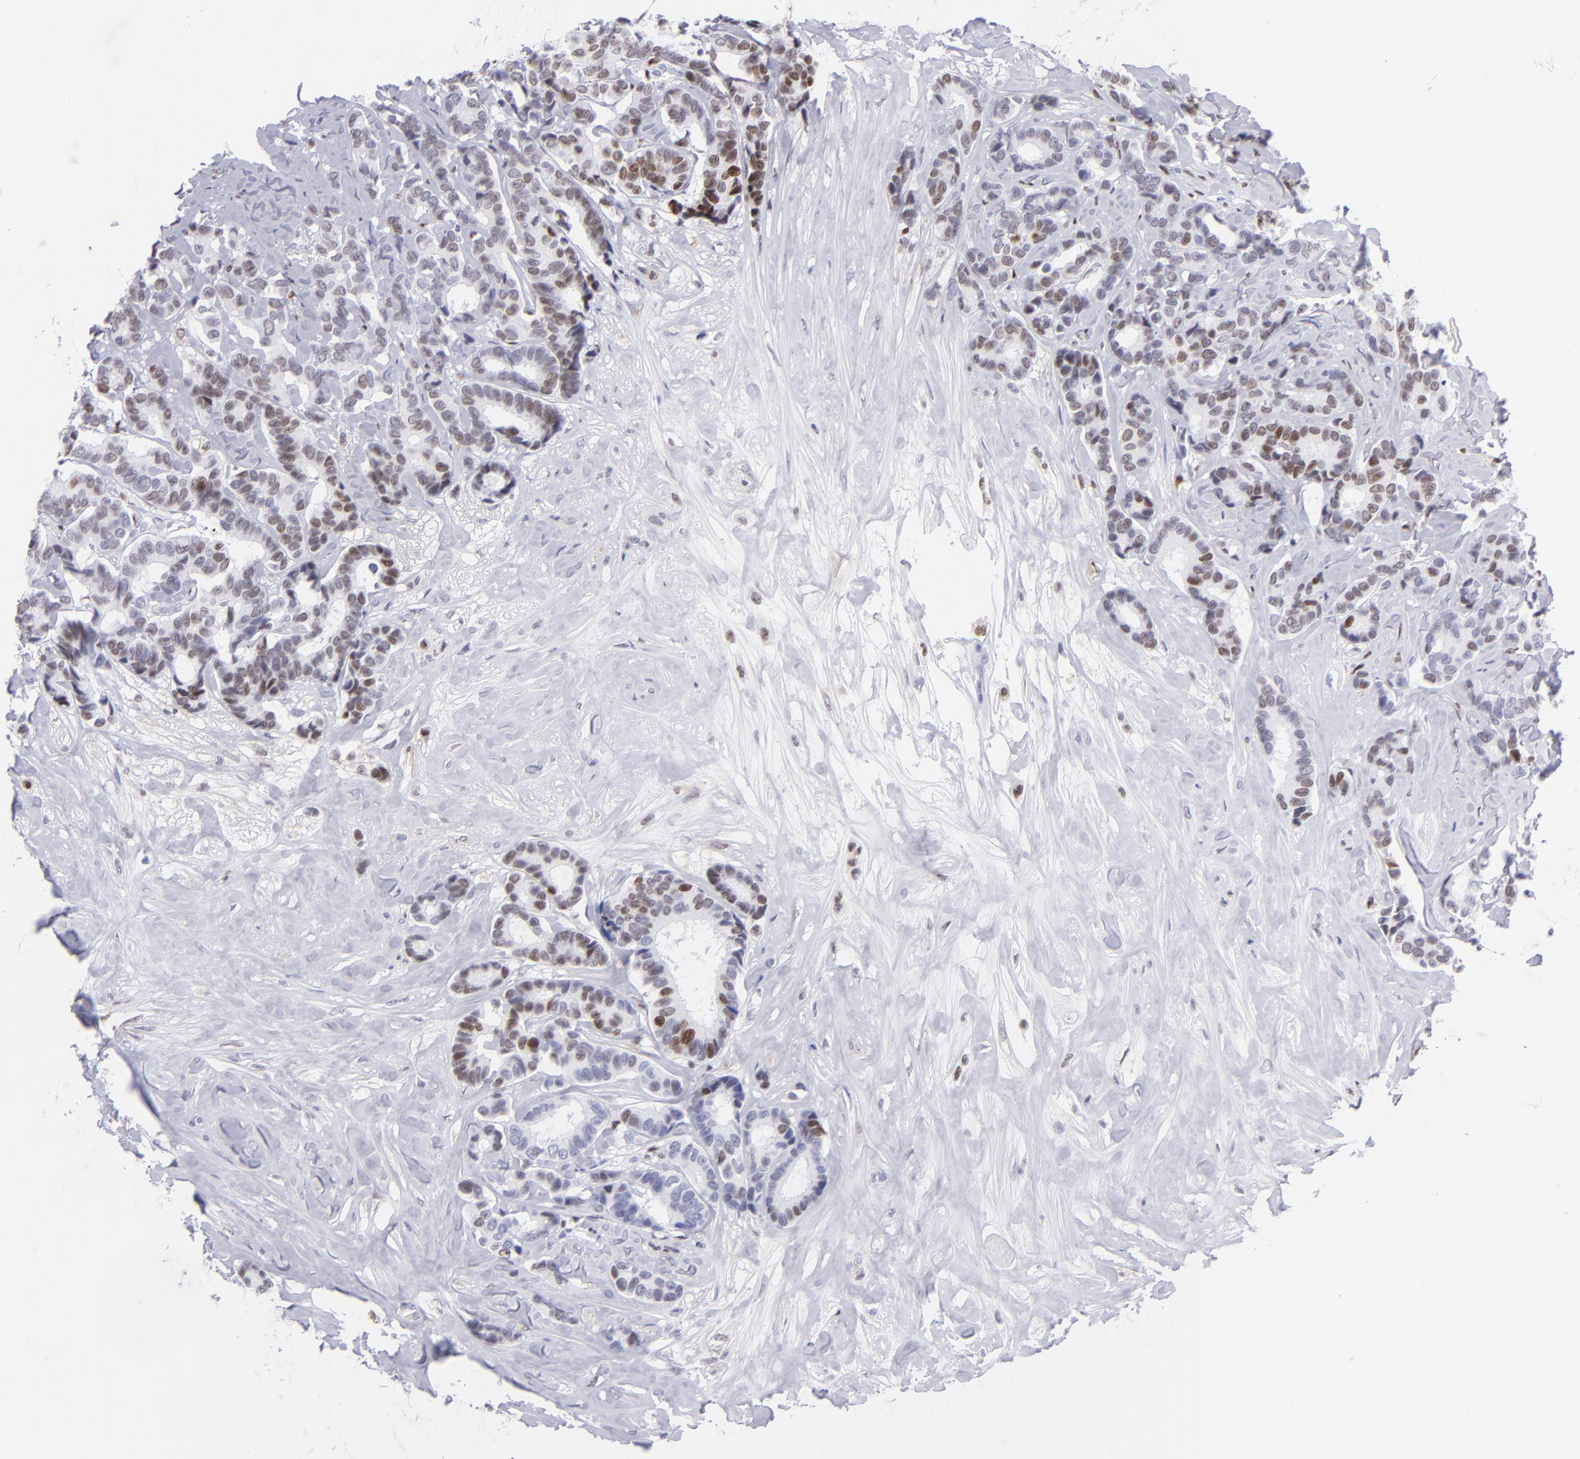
{"staining": {"intensity": "moderate", "quantity": "25%-75%", "location": "nuclear"}, "tissue": "breast cancer", "cell_type": "Tumor cells", "image_type": "cancer", "snomed": [{"axis": "morphology", "description": "Duct carcinoma"}, {"axis": "topography", "description": "Breast"}], "caption": "A medium amount of moderate nuclear positivity is seen in about 25%-75% of tumor cells in breast cancer tissue.", "gene": "MITF", "patient": {"sex": "female", "age": 87}}